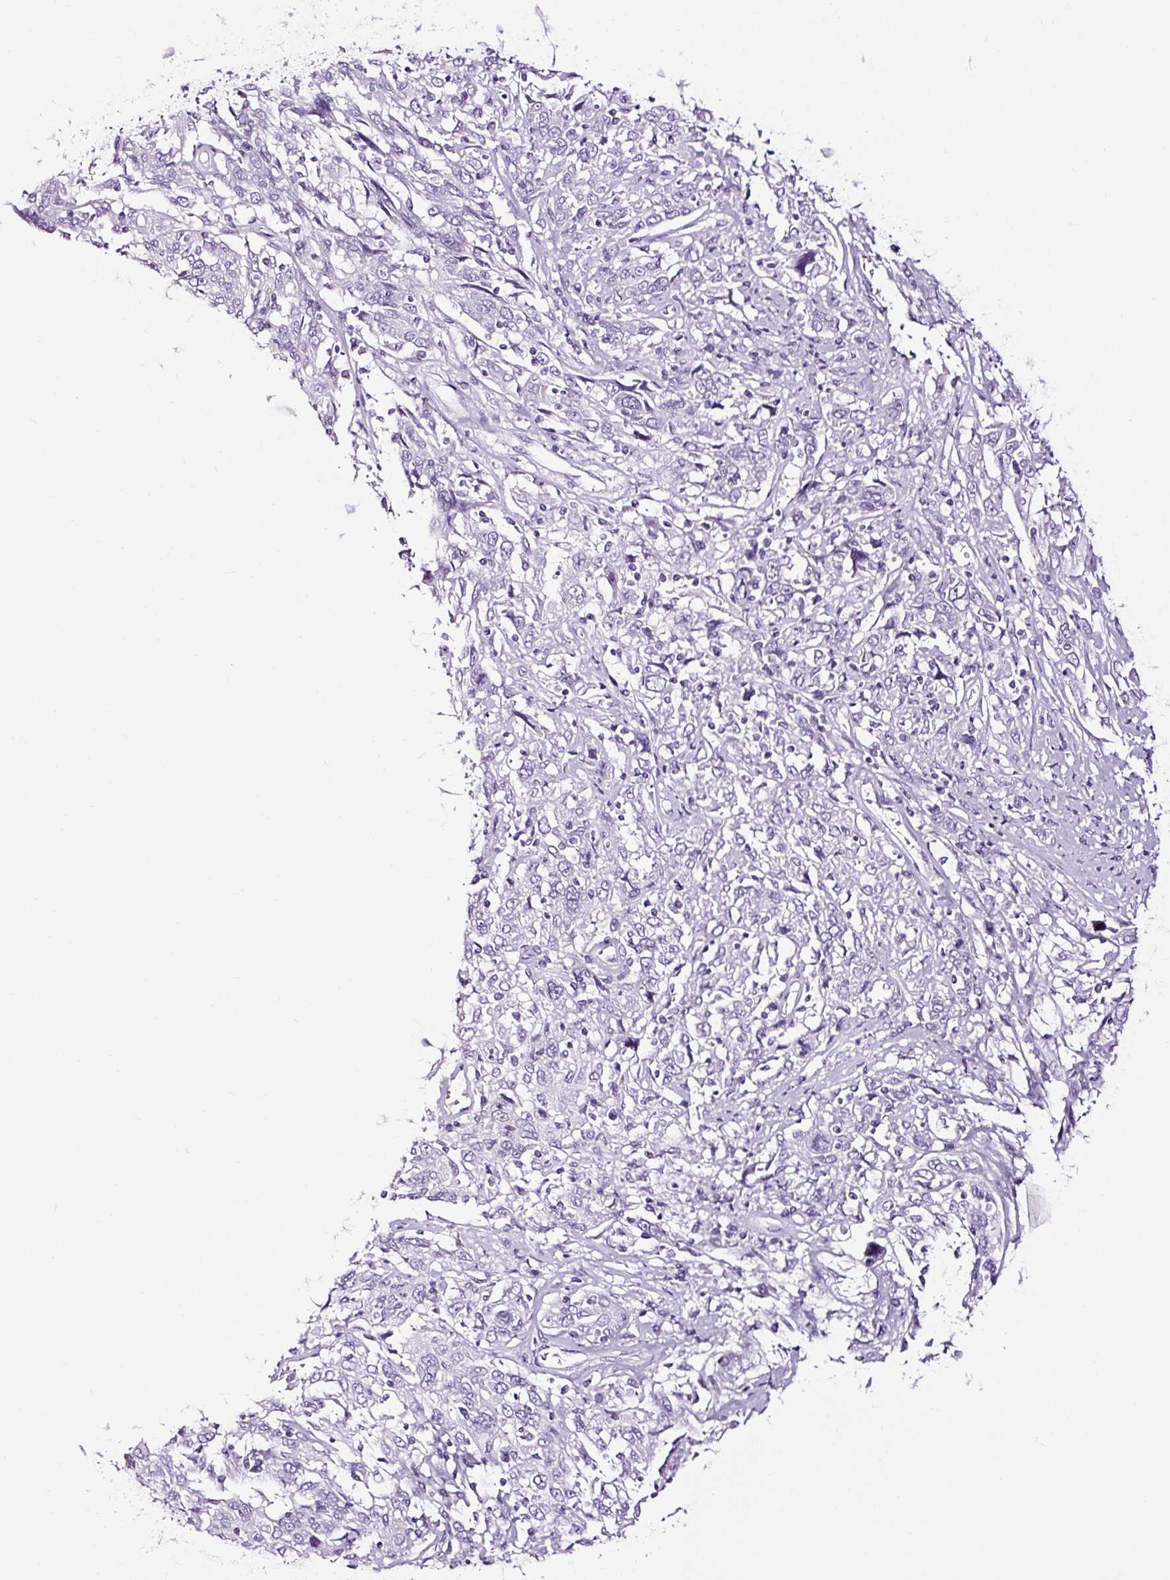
{"staining": {"intensity": "negative", "quantity": "none", "location": "none"}, "tissue": "cervical cancer", "cell_type": "Tumor cells", "image_type": "cancer", "snomed": [{"axis": "morphology", "description": "Squamous cell carcinoma, NOS"}, {"axis": "topography", "description": "Cervix"}], "caption": "IHC image of neoplastic tissue: human squamous cell carcinoma (cervical) stained with DAB exhibits no significant protein staining in tumor cells.", "gene": "NPHS2", "patient": {"sex": "female", "age": 46}}